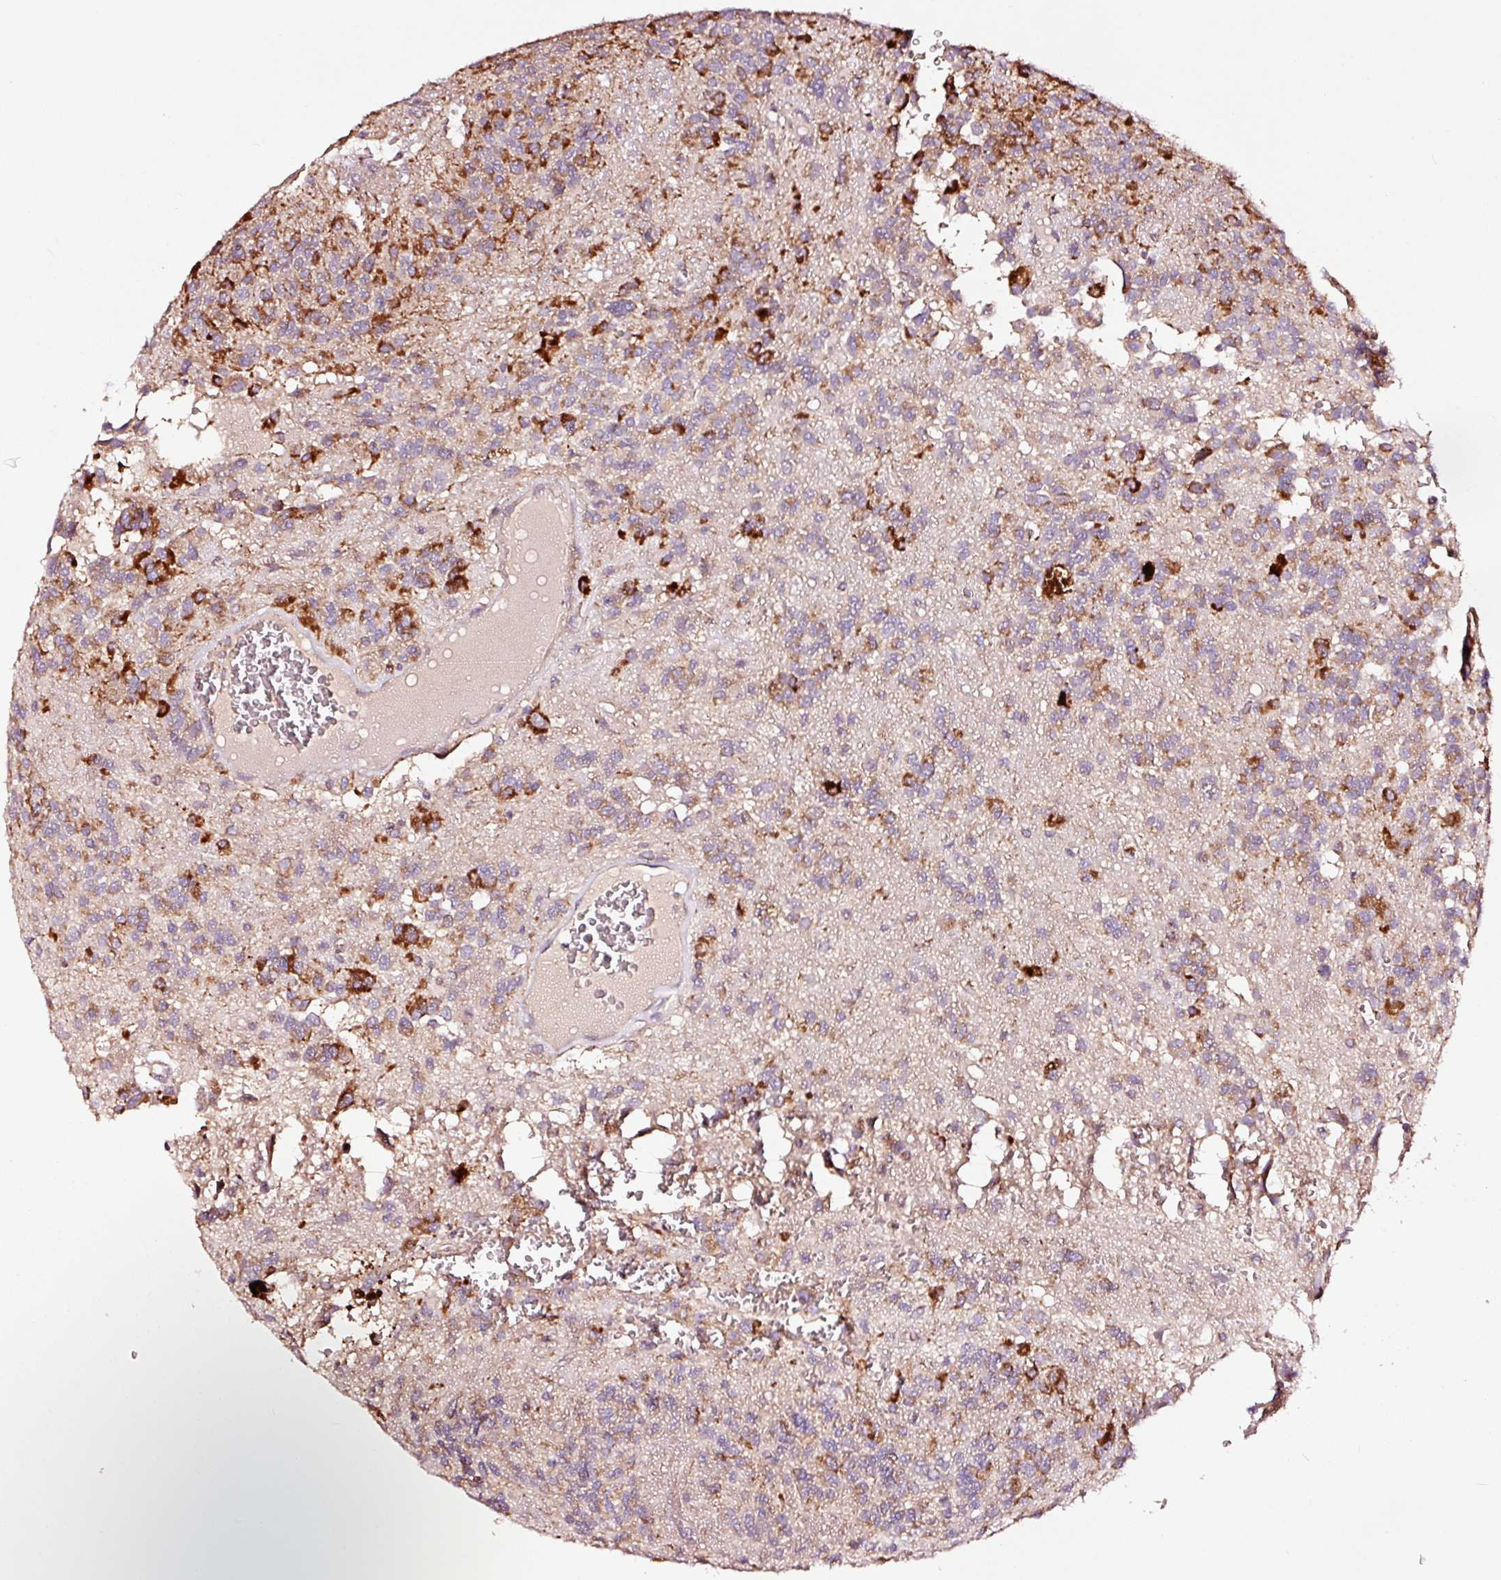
{"staining": {"intensity": "strong", "quantity": "<25%", "location": "cytoplasmic/membranous"}, "tissue": "glioma", "cell_type": "Tumor cells", "image_type": "cancer", "snomed": [{"axis": "morphology", "description": "Glioma, malignant, Low grade"}, {"axis": "topography", "description": "Brain"}], "caption": "Brown immunohistochemical staining in human glioma reveals strong cytoplasmic/membranous positivity in about <25% of tumor cells. (DAB IHC with brightfield microscopy, high magnification).", "gene": "TPM1", "patient": {"sex": "male", "age": 56}}